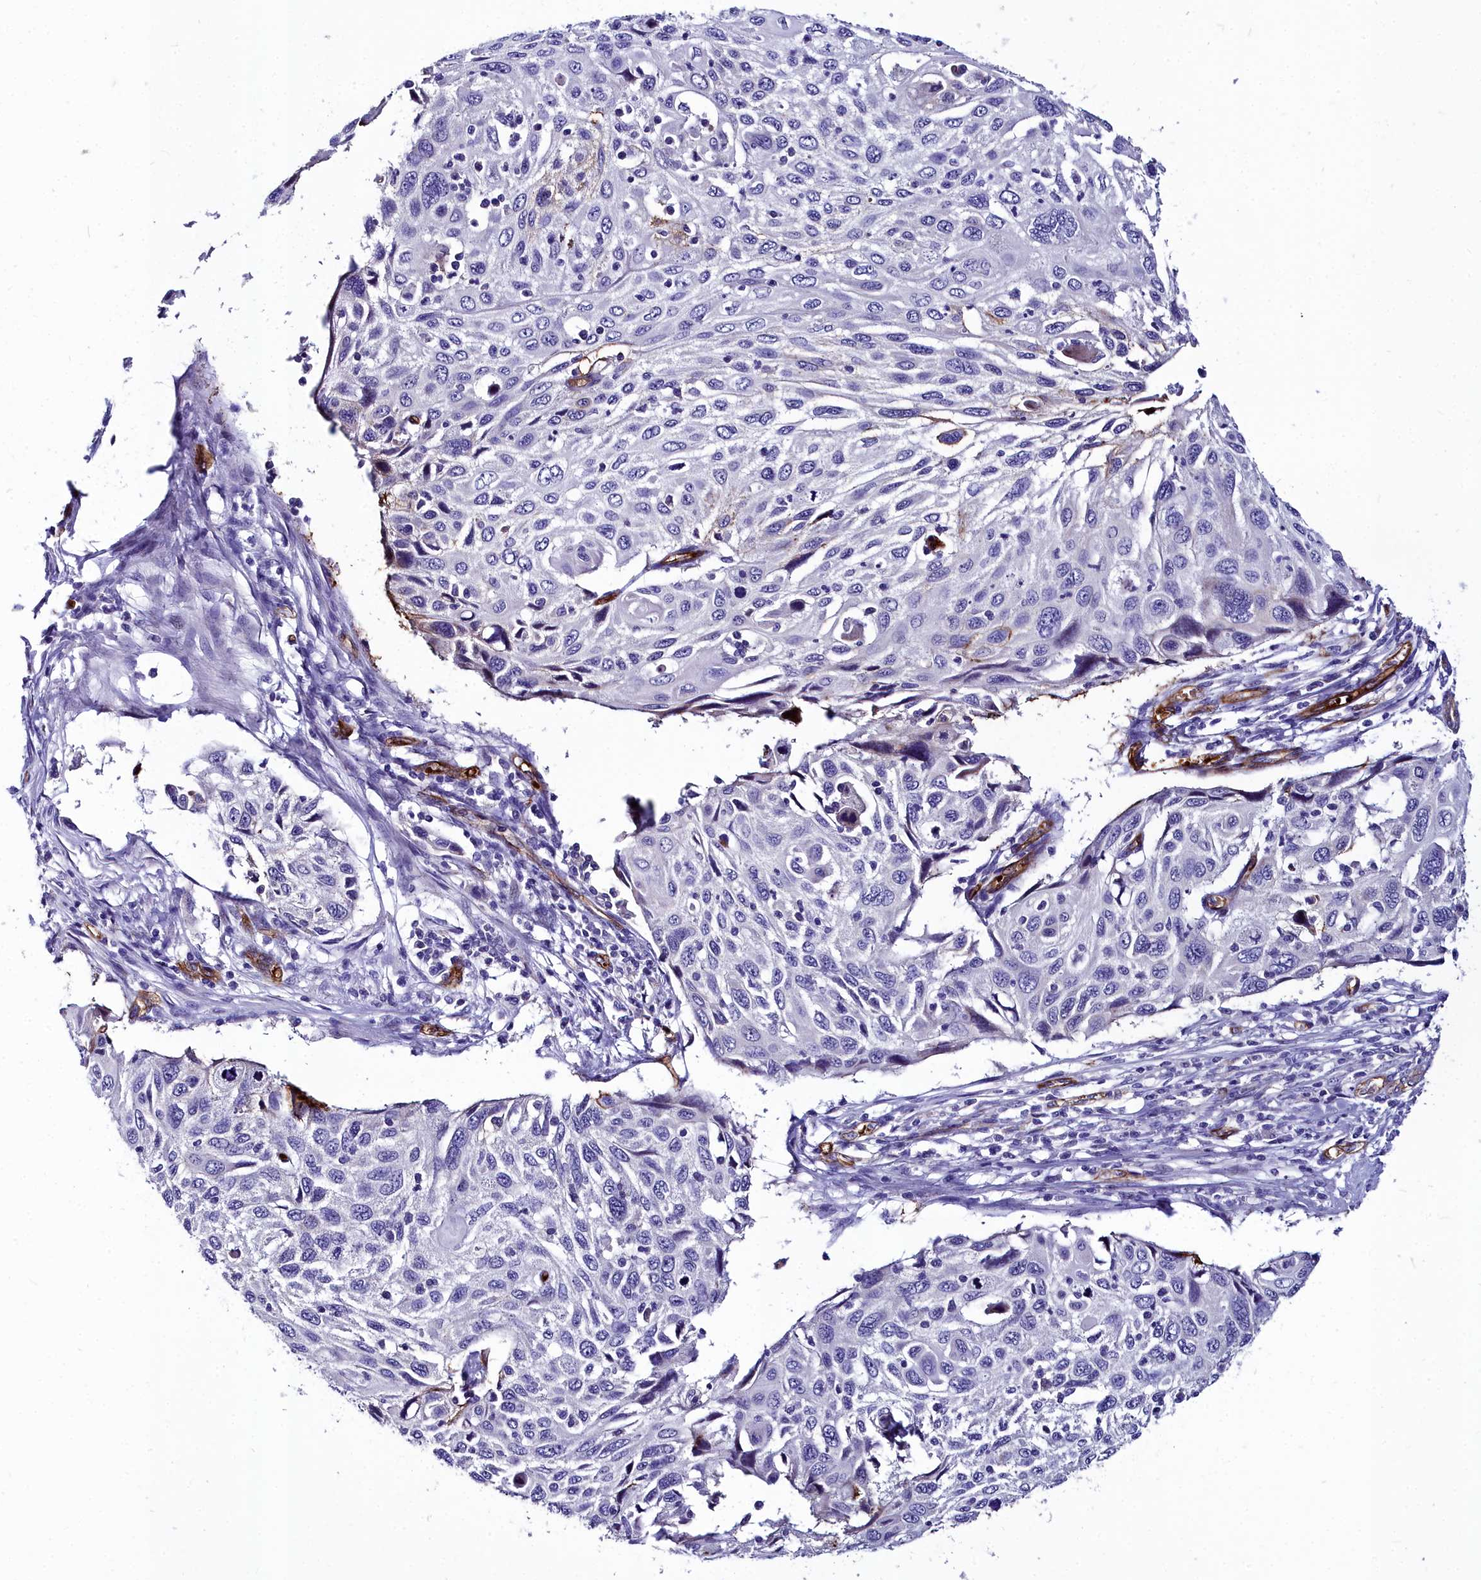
{"staining": {"intensity": "negative", "quantity": "none", "location": "none"}, "tissue": "cervical cancer", "cell_type": "Tumor cells", "image_type": "cancer", "snomed": [{"axis": "morphology", "description": "Squamous cell carcinoma, NOS"}, {"axis": "topography", "description": "Cervix"}], "caption": "Protein analysis of cervical cancer (squamous cell carcinoma) demonstrates no significant staining in tumor cells.", "gene": "CYP4F11", "patient": {"sex": "female", "age": 70}}